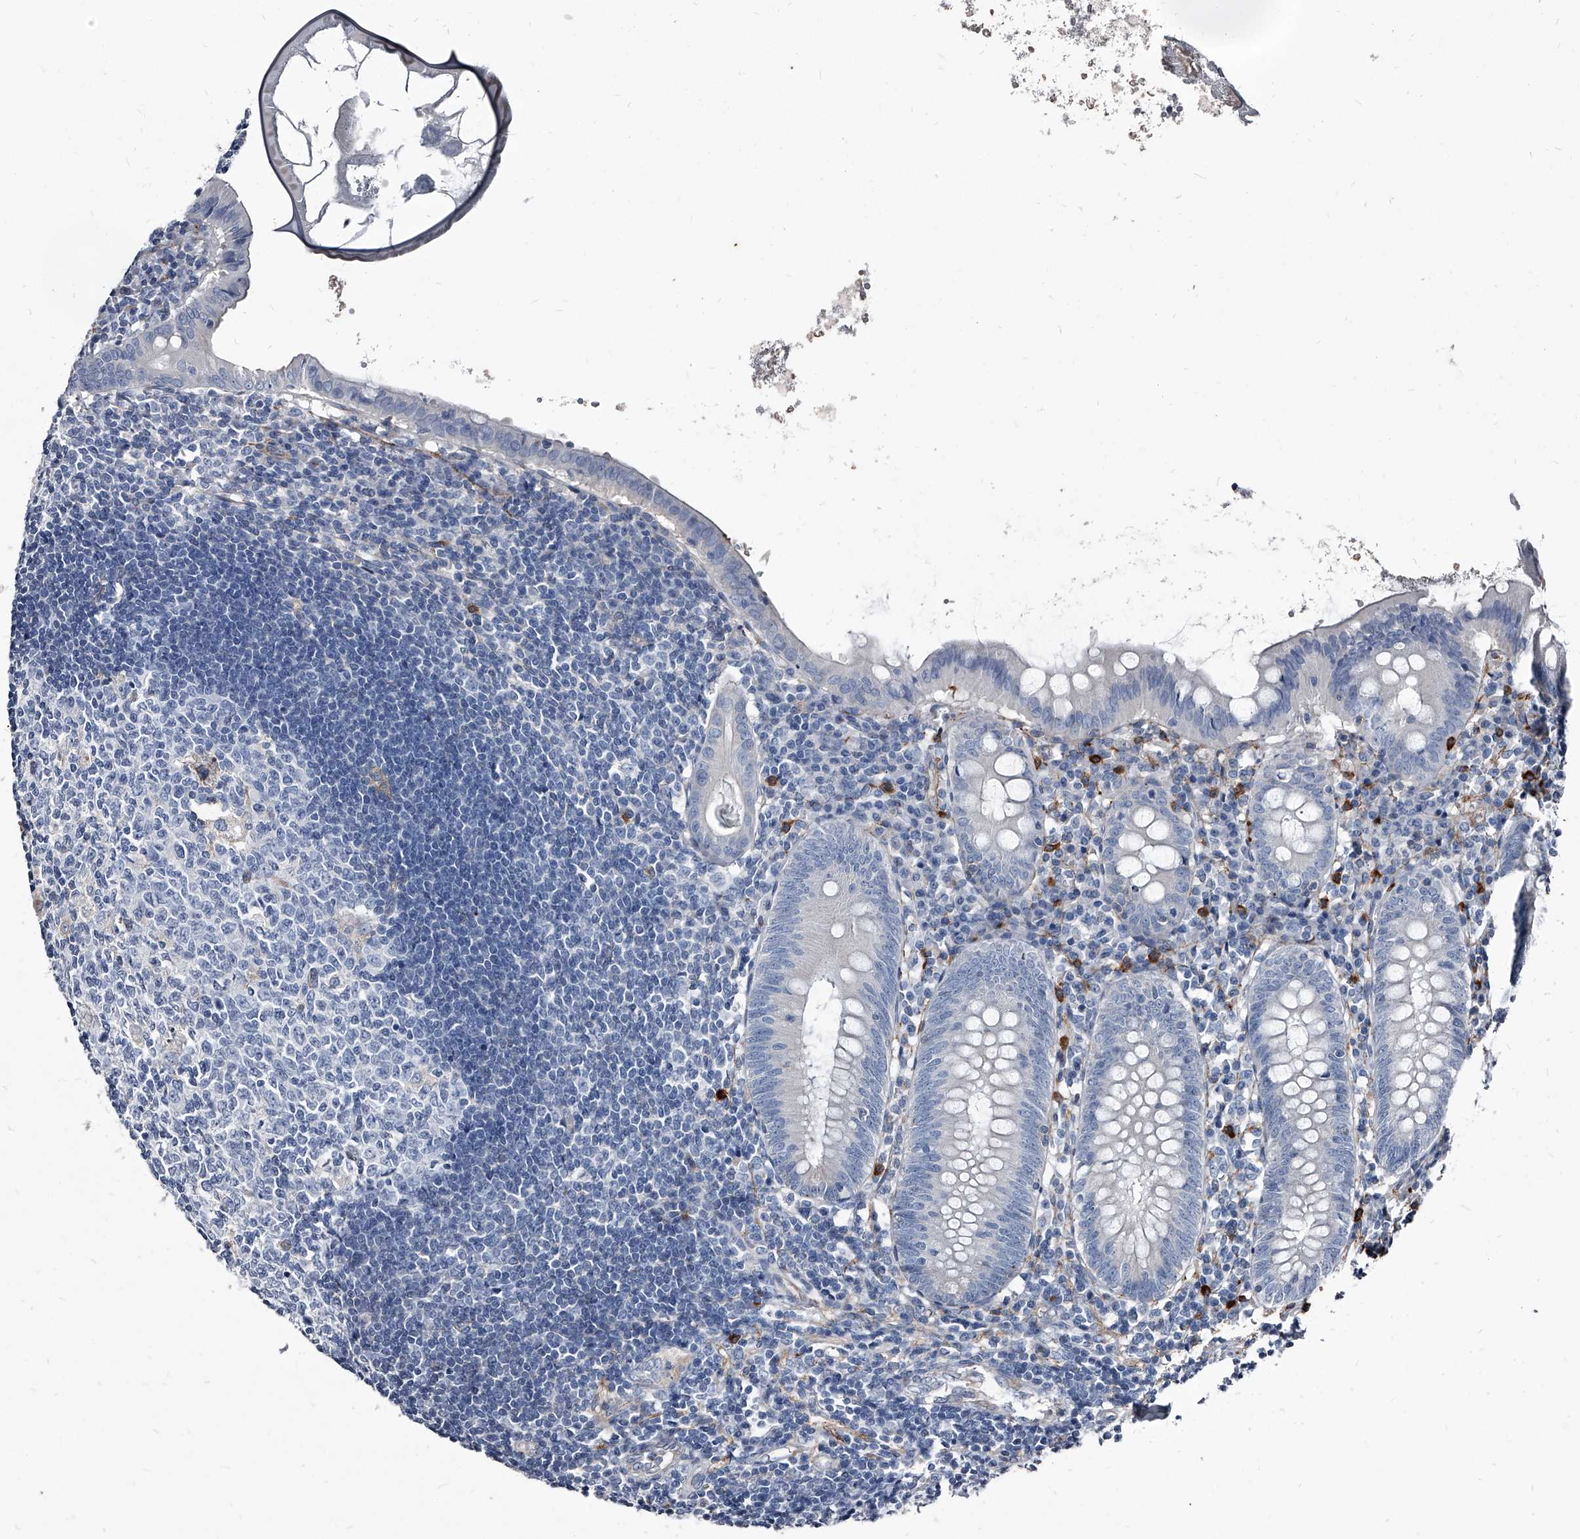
{"staining": {"intensity": "negative", "quantity": "none", "location": "none"}, "tissue": "appendix", "cell_type": "Glandular cells", "image_type": "normal", "snomed": [{"axis": "morphology", "description": "Normal tissue, NOS"}, {"axis": "topography", "description": "Appendix"}], "caption": "DAB immunohistochemical staining of normal human appendix demonstrates no significant expression in glandular cells. (Immunohistochemistry (ihc), brightfield microscopy, high magnification).", "gene": "PGLYRP3", "patient": {"sex": "female", "age": 54}}